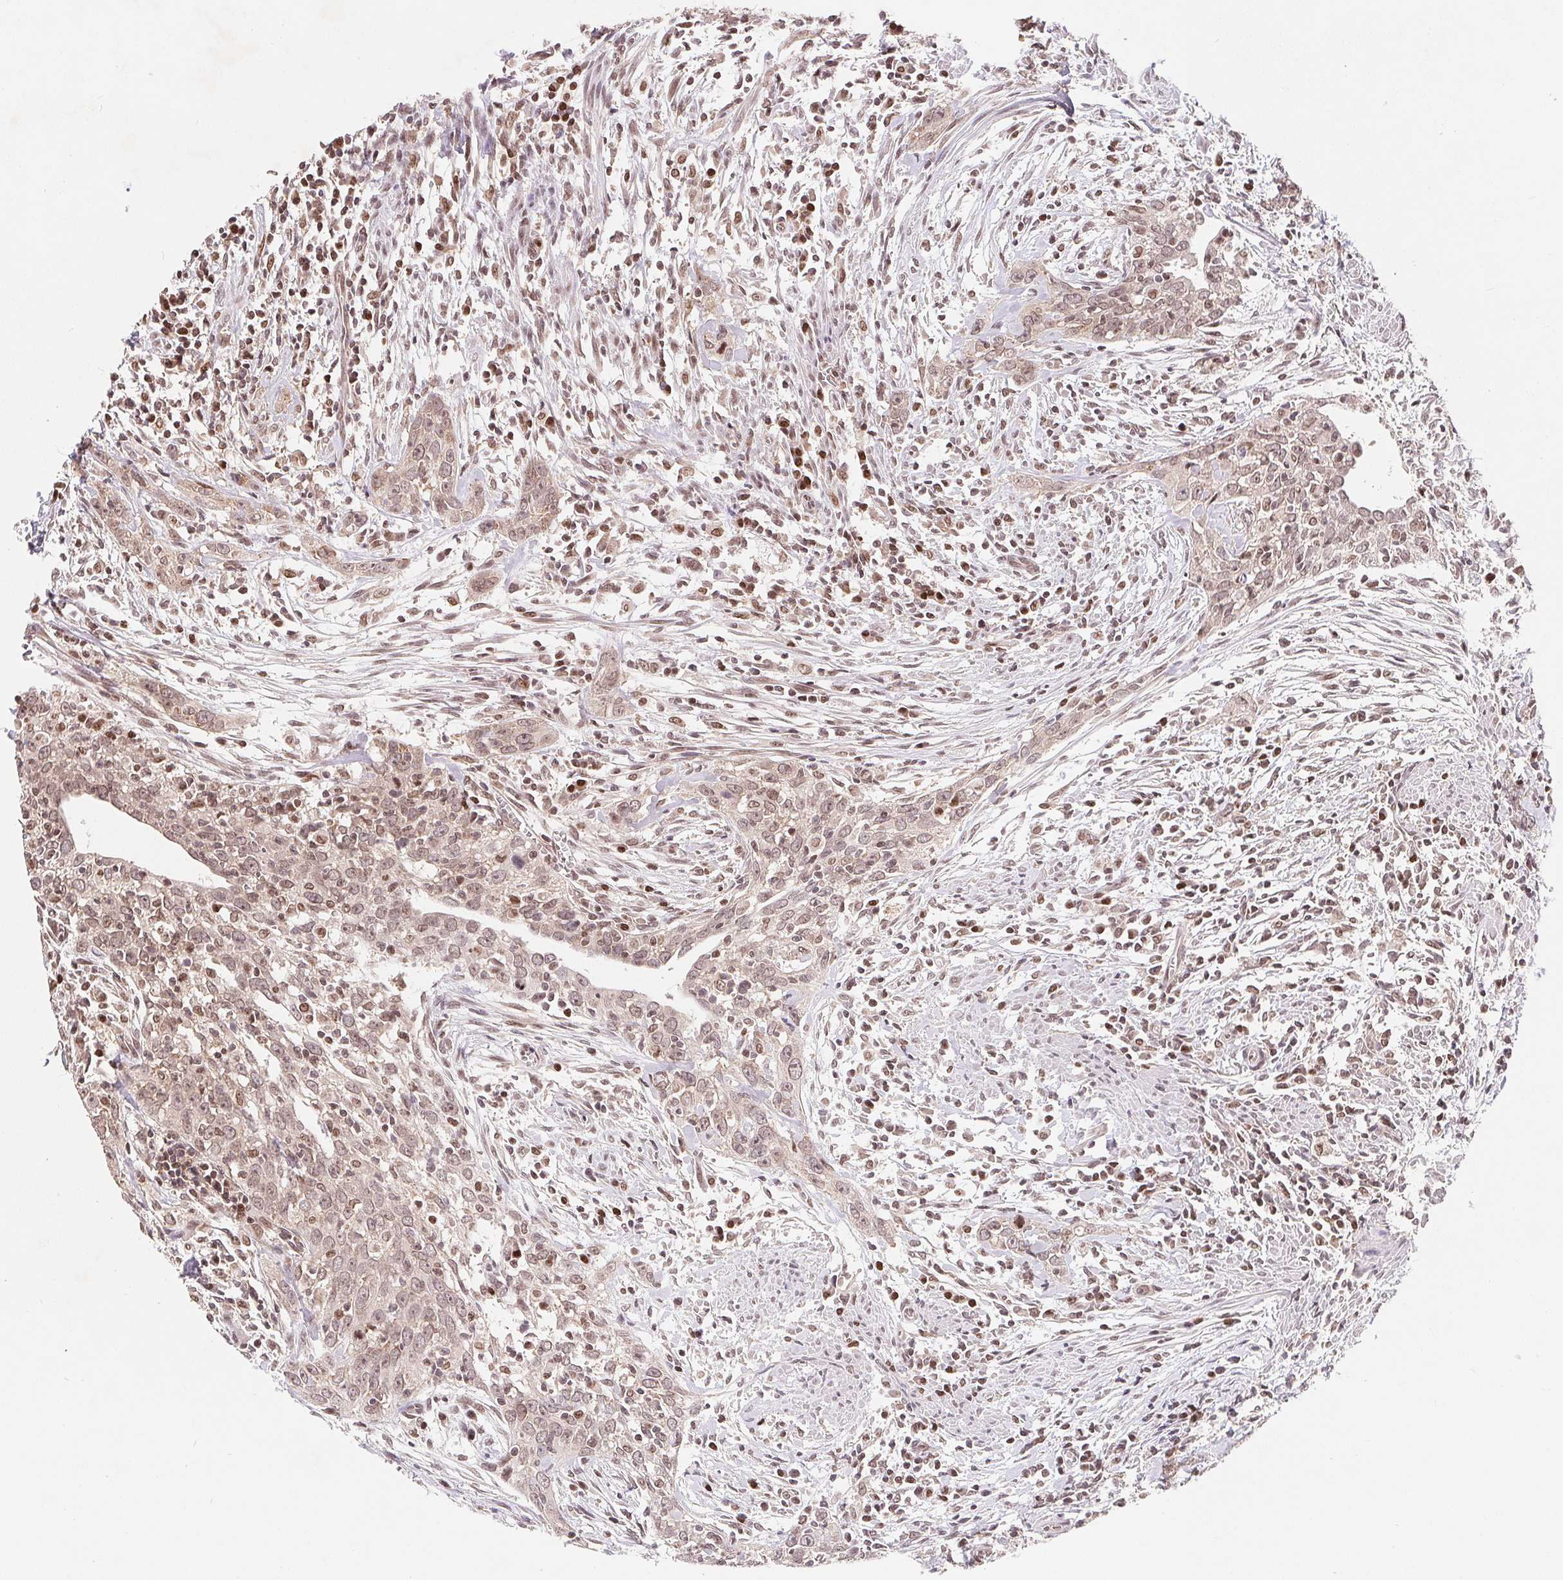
{"staining": {"intensity": "weak", "quantity": "25%-75%", "location": "cytoplasmic/membranous,nuclear"}, "tissue": "urothelial cancer", "cell_type": "Tumor cells", "image_type": "cancer", "snomed": [{"axis": "morphology", "description": "Urothelial carcinoma, High grade"}, {"axis": "topography", "description": "Urinary bladder"}], "caption": "Urothelial cancer tissue displays weak cytoplasmic/membranous and nuclear expression in approximately 25%-75% of tumor cells The staining was performed using DAB (3,3'-diaminobenzidine), with brown indicating positive protein expression. Nuclei are stained blue with hematoxylin.", "gene": "HMGN3", "patient": {"sex": "male", "age": 83}}